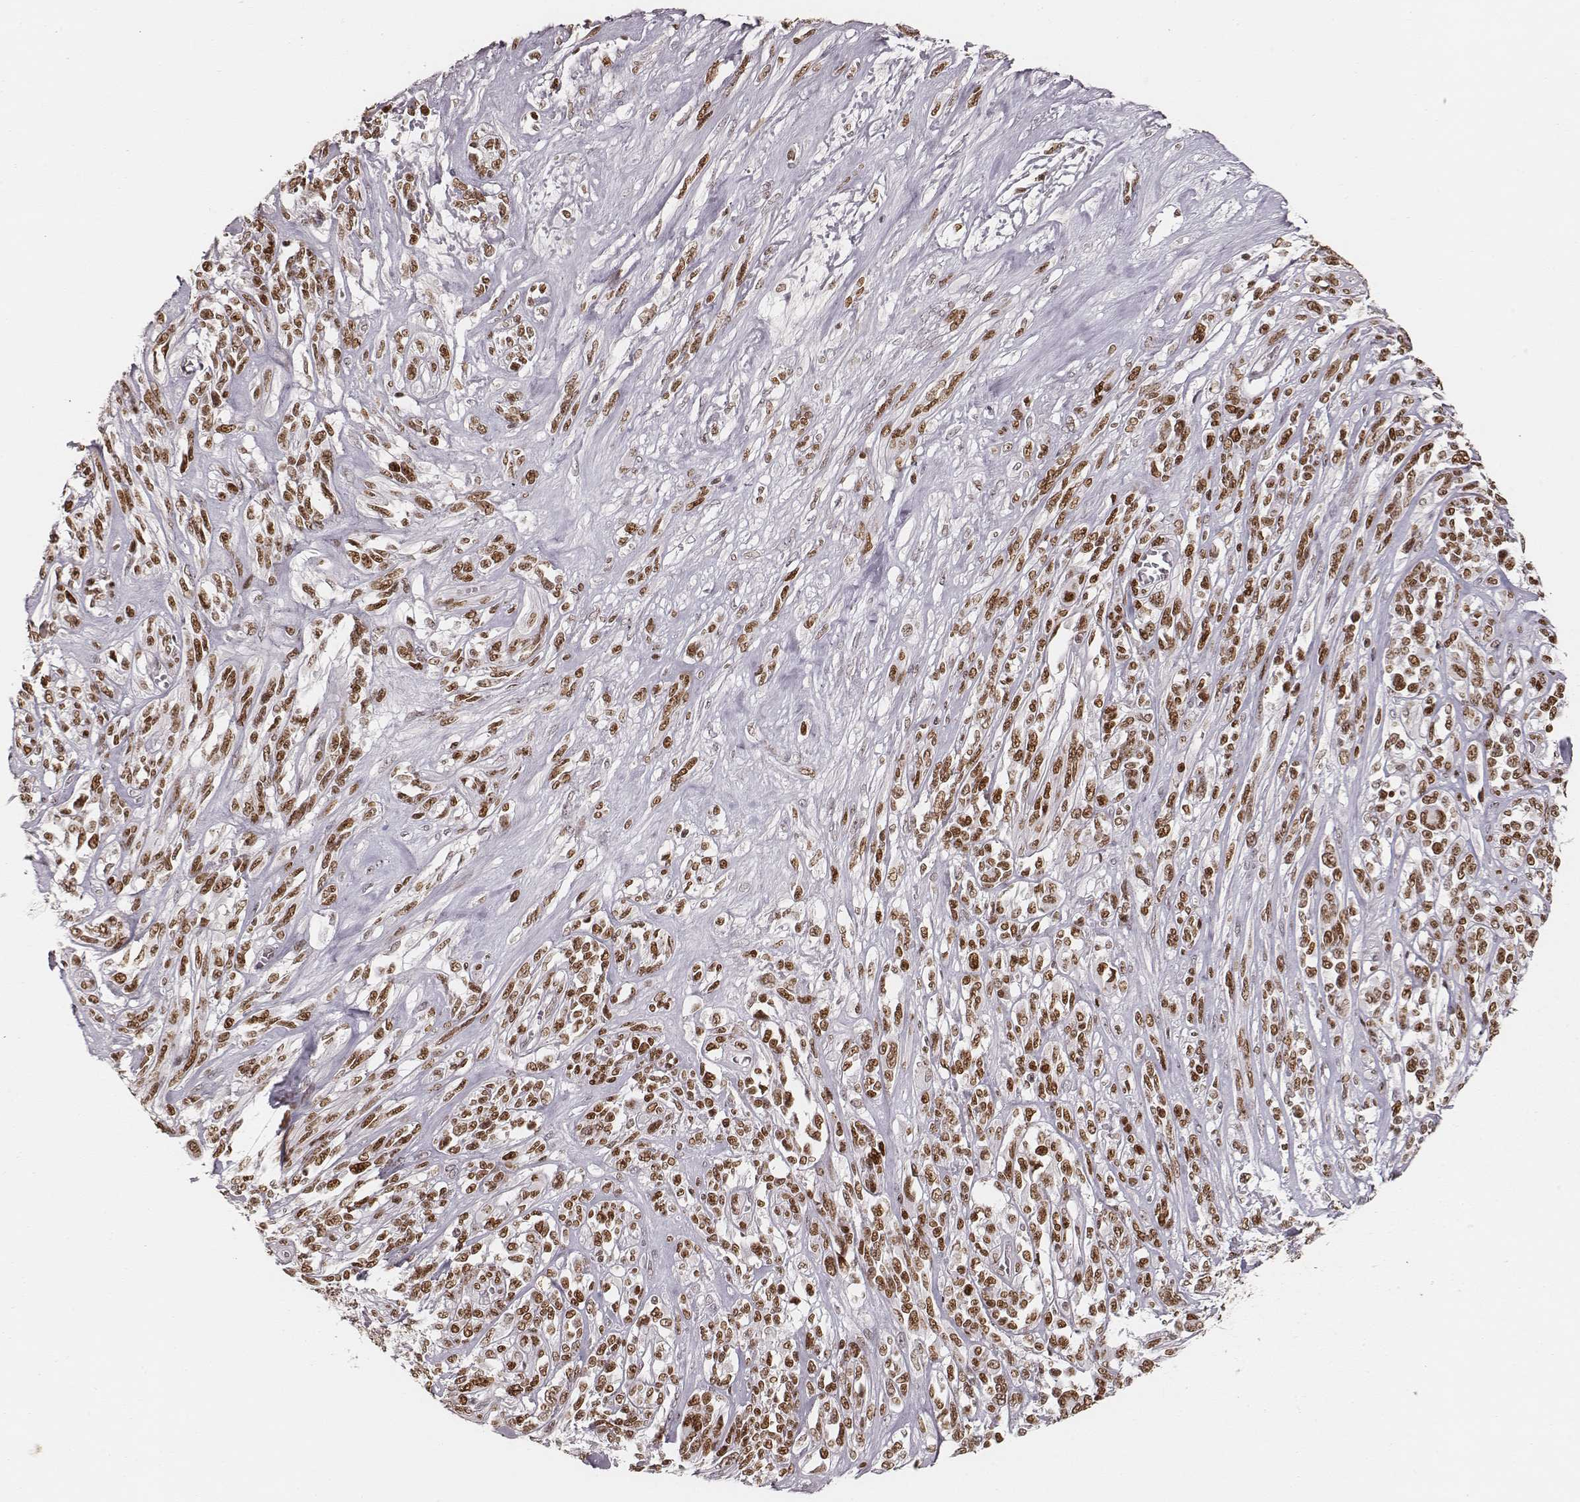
{"staining": {"intensity": "moderate", "quantity": ">75%", "location": "nuclear"}, "tissue": "melanoma", "cell_type": "Tumor cells", "image_type": "cancer", "snomed": [{"axis": "morphology", "description": "Malignant melanoma, NOS"}, {"axis": "topography", "description": "Skin"}], "caption": "Melanoma stained with a protein marker reveals moderate staining in tumor cells.", "gene": "PARP1", "patient": {"sex": "female", "age": 91}}